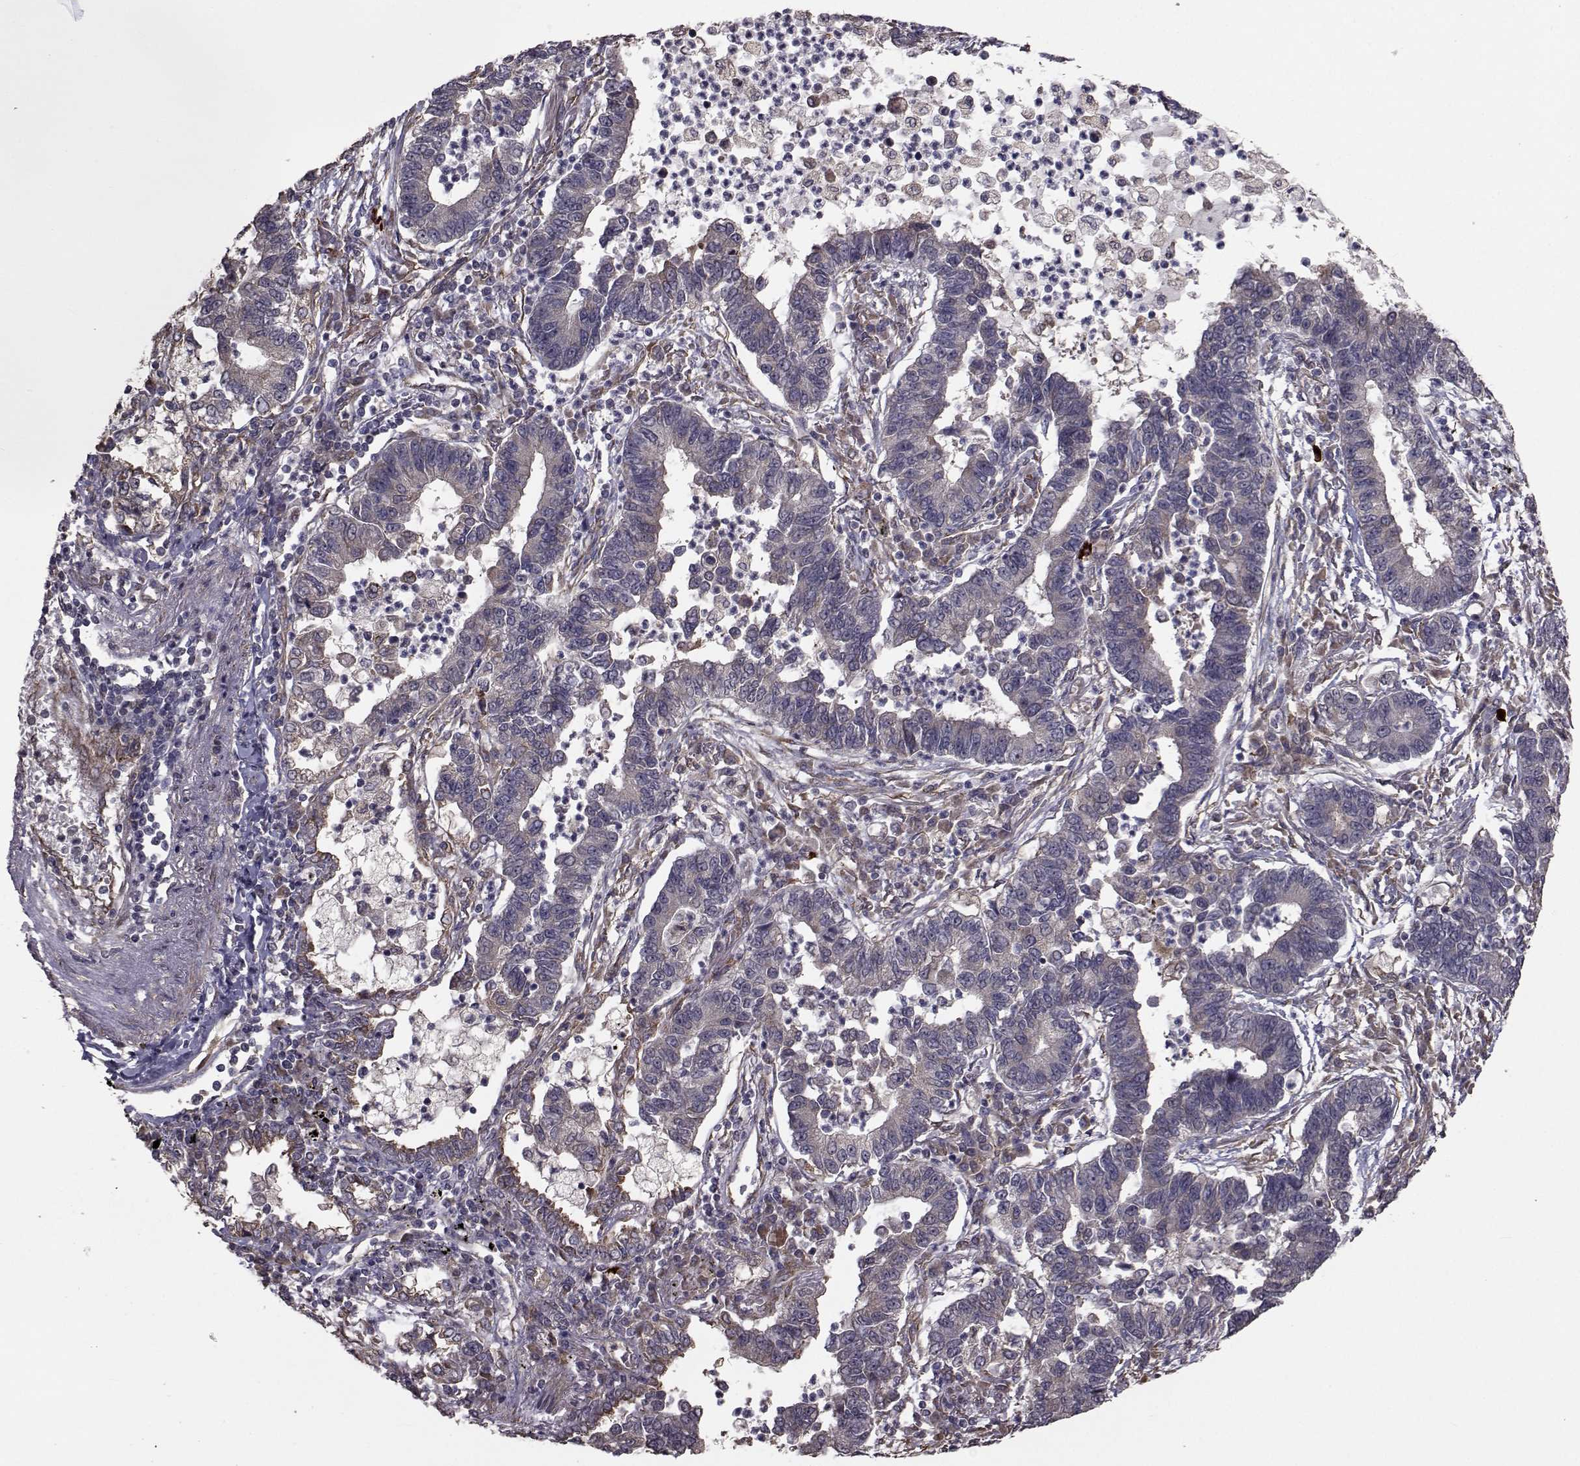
{"staining": {"intensity": "negative", "quantity": "none", "location": "none"}, "tissue": "lung cancer", "cell_type": "Tumor cells", "image_type": "cancer", "snomed": [{"axis": "morphology", "description": "Adenocarcinoma, NOS"}, {"axis": "topography", "description": "Lung"}], "caption": "A histopathology image of lung cancer stained for a protein reveals no brown staining in tumor cells.", "gene": "TRIP10", "patient": {"sex": "female", "age": 57}}